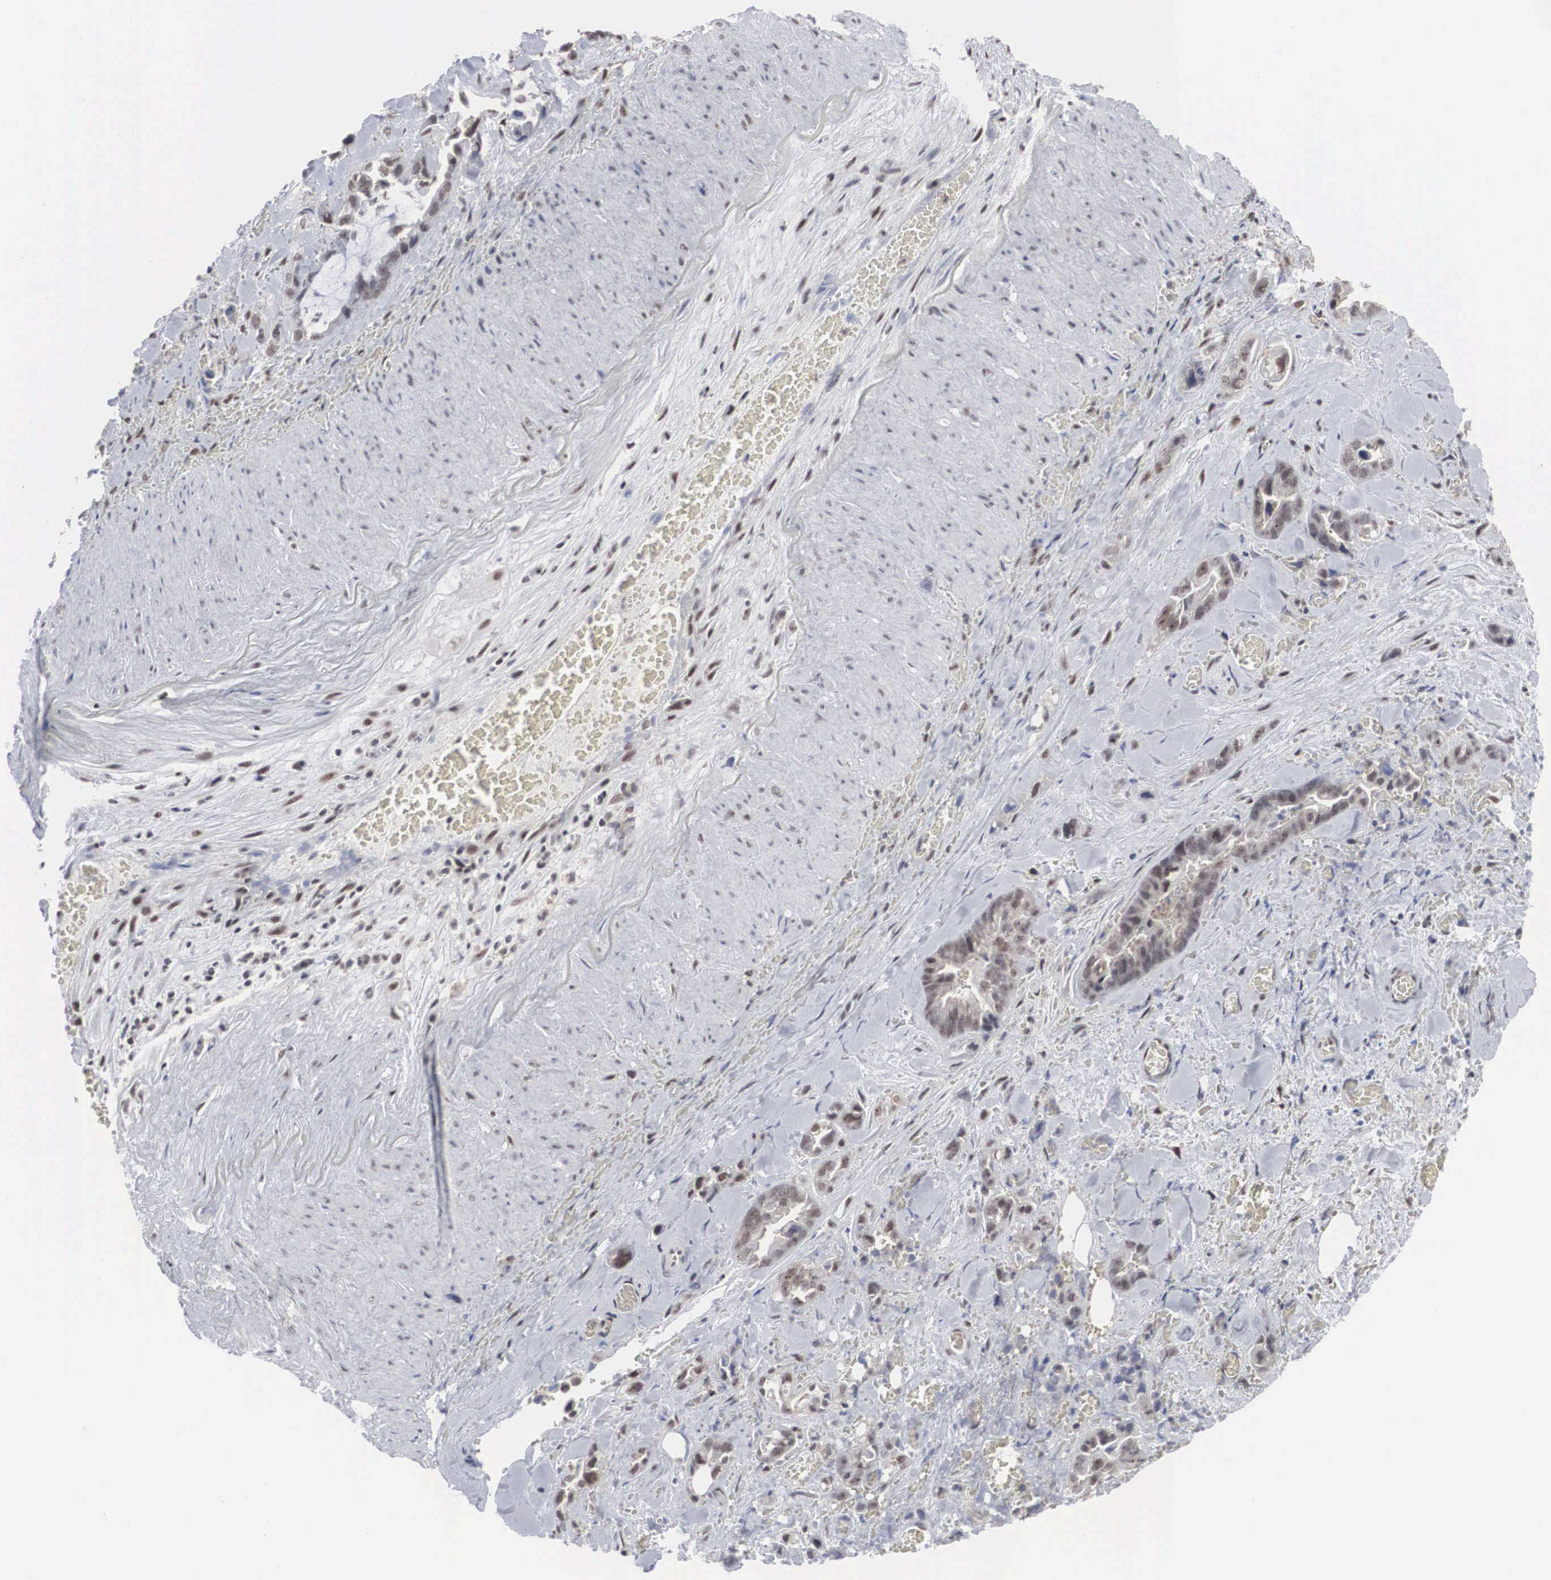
{"staining": {"intensity": "weak", "quantity": "25%-75%", "location": "nuclear"}, "tissue": "pancreatic cancer", "cell_type": "Tumor cells", "image_type": "cancer", "snomed": [{"axis": "morphology", "description": "Adenocarcinoma, NOS"}, {"axis": "topography", "description": "Pancreas"}], "caption": "Human pancreatic cancer stained with a brown dye shows weak nuclear positive positivity in about 25%-75% of tumor cells.", "gene": "AUTS2", "patient": {"sex": "male", "age": 69}}